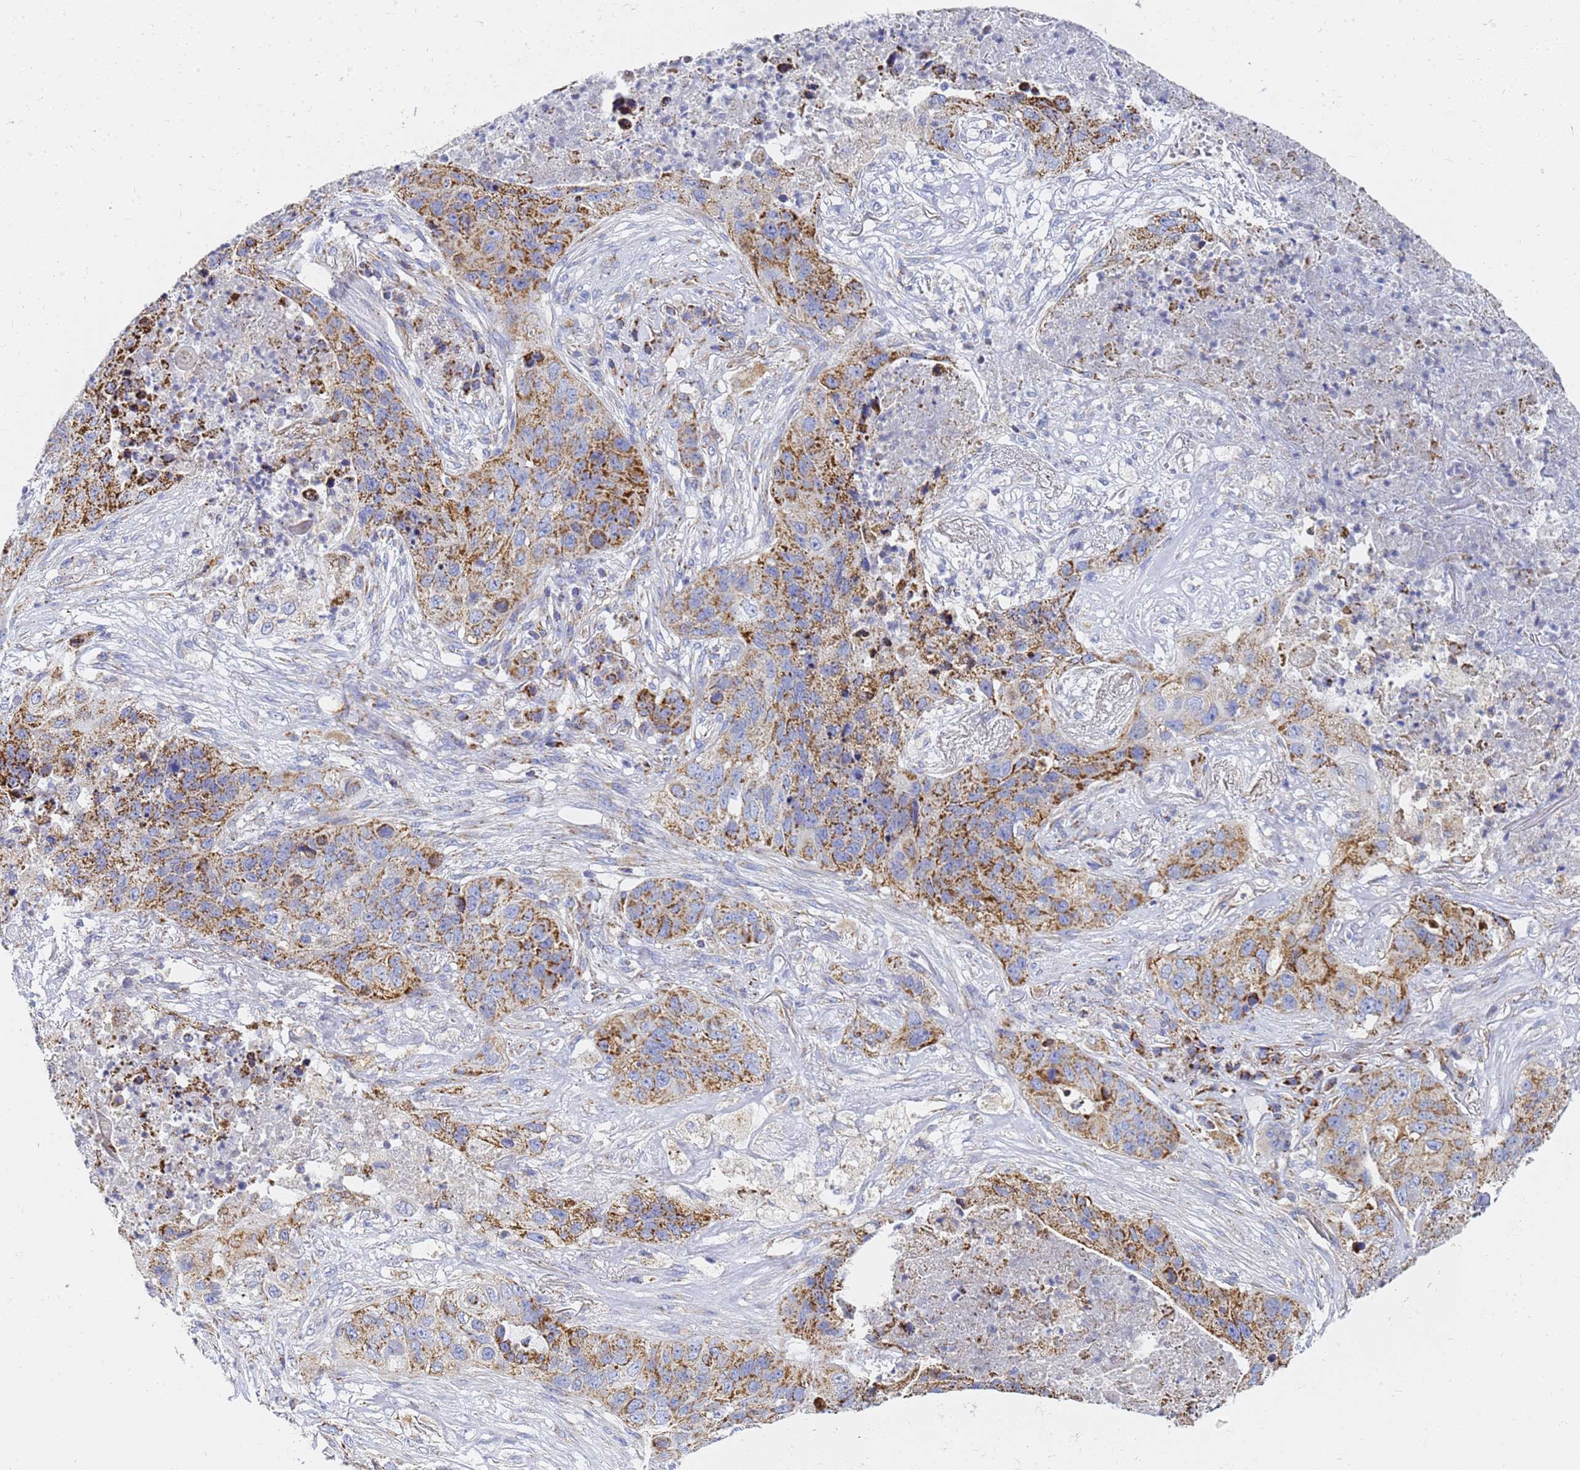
{"staining": {"intensity": "strong", "quantity": ">75%", "location": "cytoplasmic/membranous"}, "tissue": "lung cancer", "cell_type": "Tumor cells", "image_type": "cancer", "snomed": [{"axis": "morphology", "description": "Squamous cell carcinoma, NOS"}, {"axis": "topography", "description": "Lung"}], "caption": "A high-resolution image shows IHC staining of lung cancer, which displays strong cytoplasmic/membranous positivity in approximately >75% of tumor cells. (IHC, brightfield microscopy, high magnification).", "gene": "CNIH4", "patient": {"sex": "female", "age": 63}}